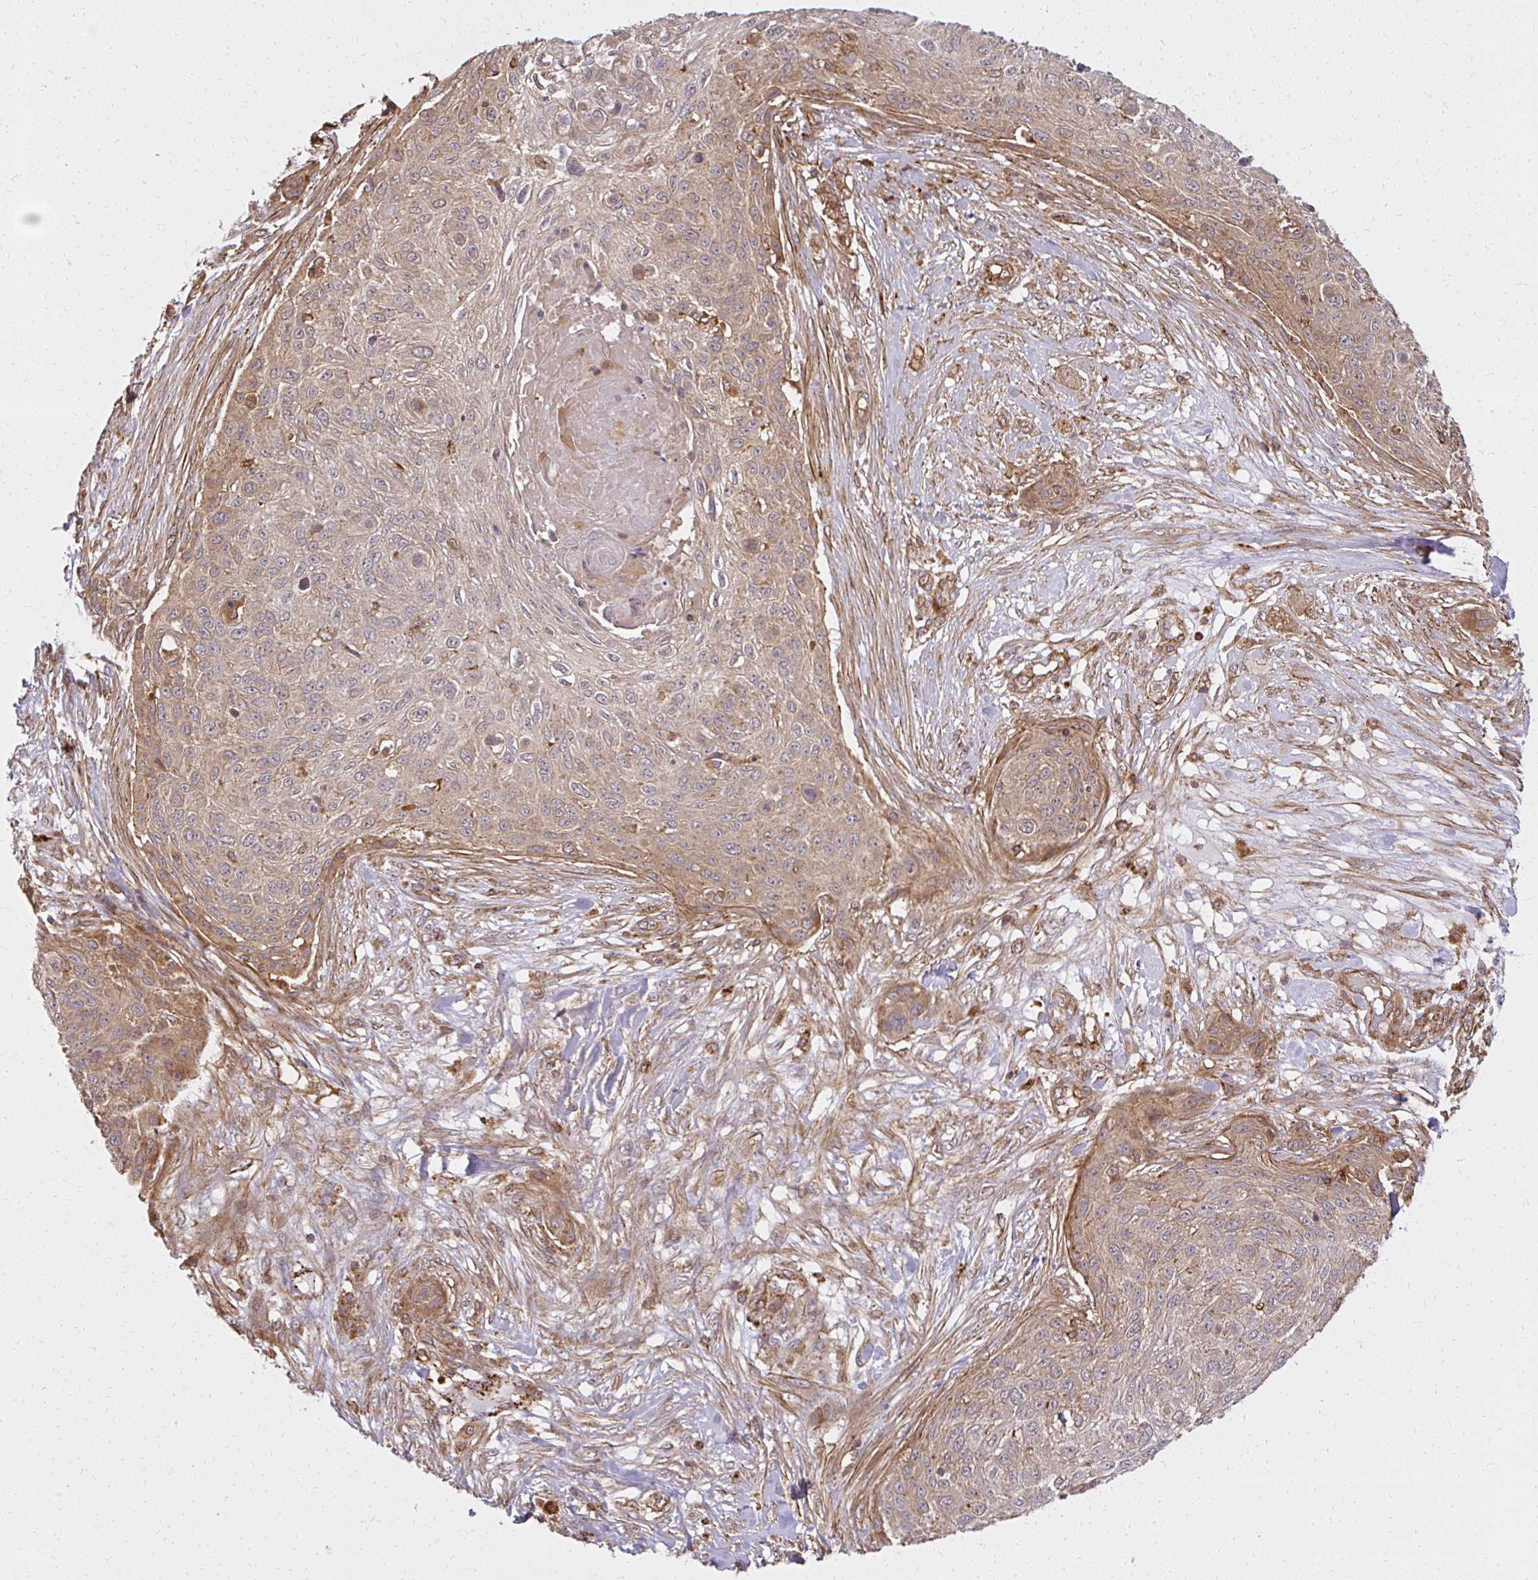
{"staining": {"intensity": "weak", "quantity": ">75%", "location": "cytoplasmic/membranous"}, "tissue": "skin cancer", "cell_type": "Tumor cells", "image_type": "cancer", "snomed": [{"axis": "morphology", "description": "Squamous cell carcinoma, NOS"}, {"axis": "topography", "description": "Skin"}], "caption": "Immunohistochemical staining of human skin cancer (squamous cell carcinoma) demonstrates weak cytoplasmic/membranous protein staining in approximately >75% of tumor cells.", "gene": "GNS", "patient": {"sex": "female", "age": 87}}